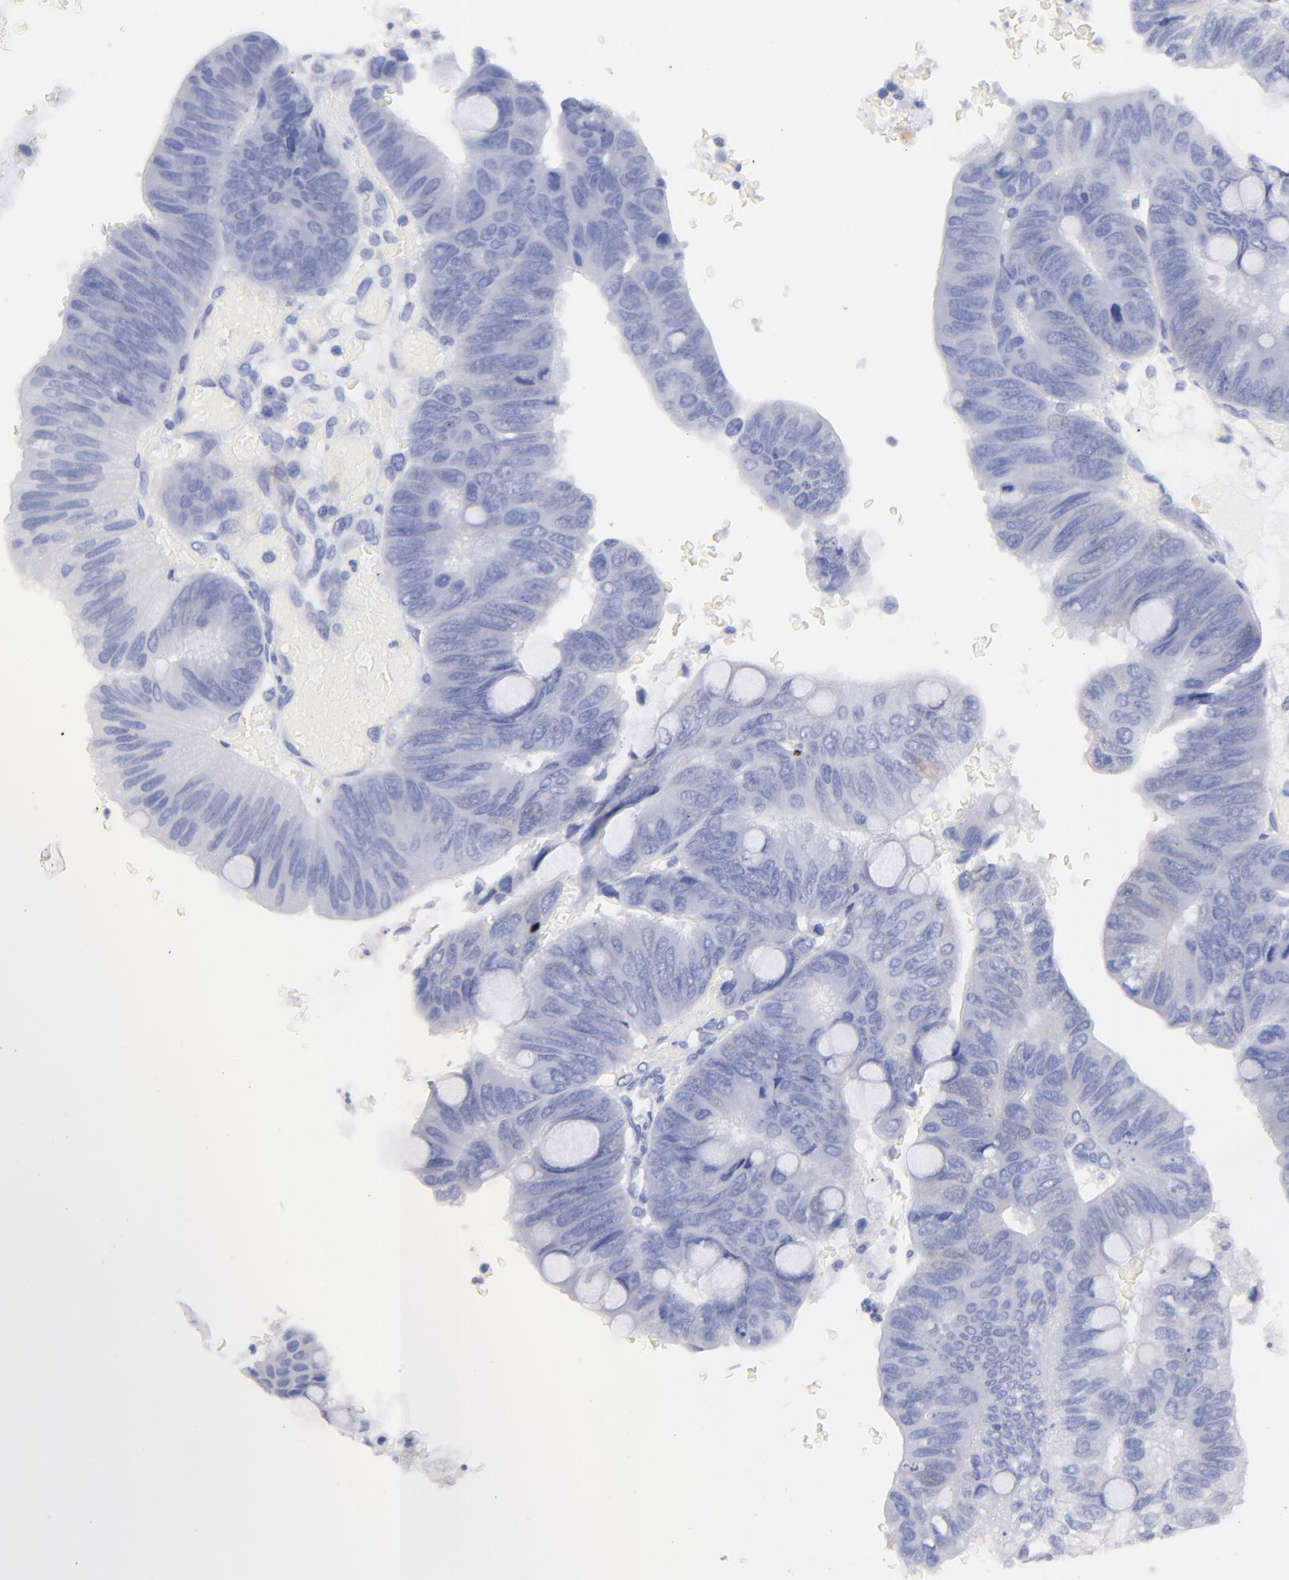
{"staining": {"intensity": "negative", "quantity": "none", "location": "none"}, "tissue": "colorectal cancer", "cell_type": "Tumor cells", "image_type": "cancer", "snomed": [{"axis": "morphology", "description": "Normal tissue, NOS"}, {"axis": "morphology", "description": "Adenocarcinoma, NOS"}, {"axis": "topography", "description": "Rectum"}], "caption": "Immunohistochemical staining of human colorectal adenocarcinoma reveals no significant positivity in tumor cells.", "gene": "HORMAD2", "patient": {"sex": "male", "age": 92}}